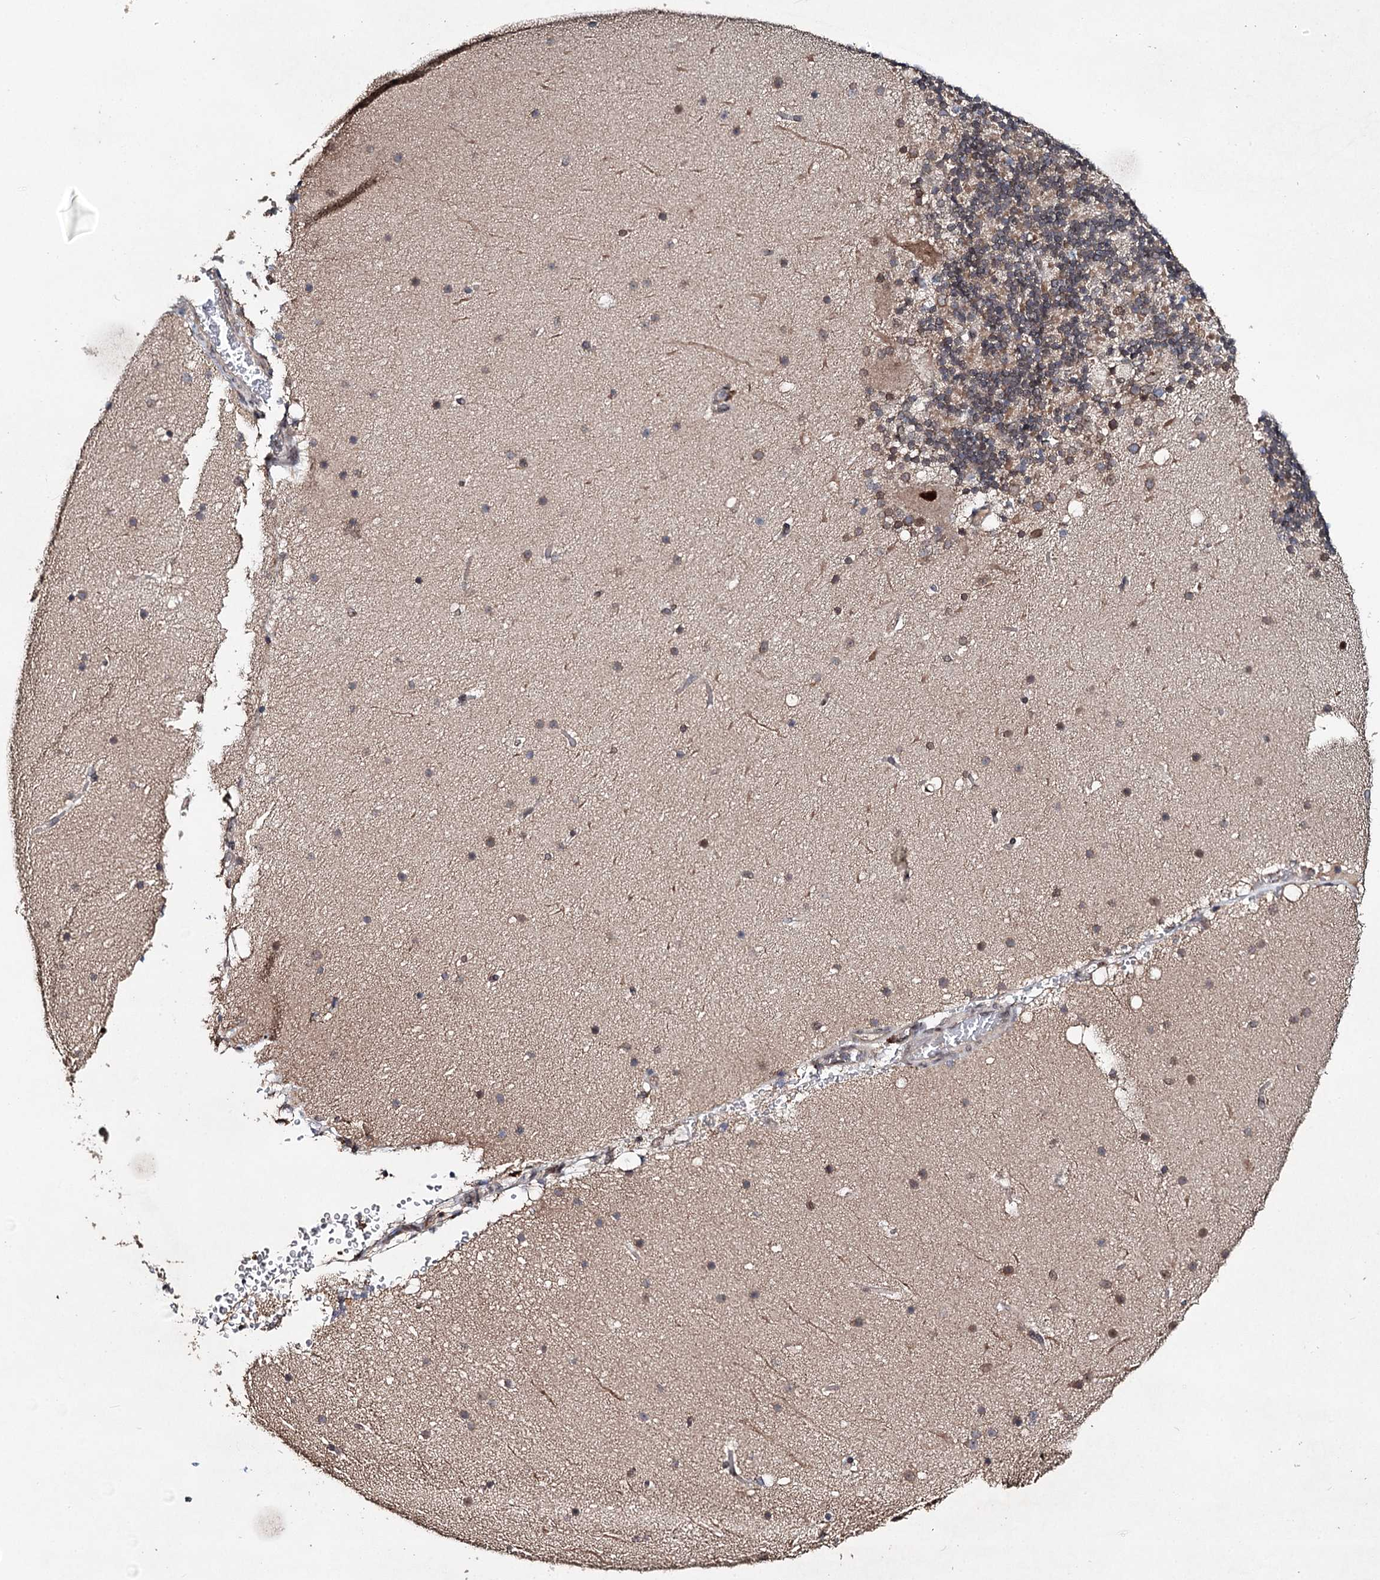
{"staining": {"intensity": "weak", "quantity": "25%-75%", "location": "cytoplasmic/membranous"}, "tissue": "cerebellum", "cell_type": "Cells in granular layer", "image_type": "normal", "snomed": [{"axis": "morphology", "description": "Normal tissue, NOS"}, {"axis": "topography", "description": "Cerebellum"}], "caption": "Immunohistochemistry photomicrograph of unremarkable cerebellum: human cerebellum stained using immunohistochemistry (IHC) reveals low levels of weak protein expression localized specifically in the cytoplasmic/membranous of cells in granular layer, appearing as a cytoplasmic/membranous brown color.", "gene": "NOPCHAP1", "patient": {"sex": "male", "age": 57}}